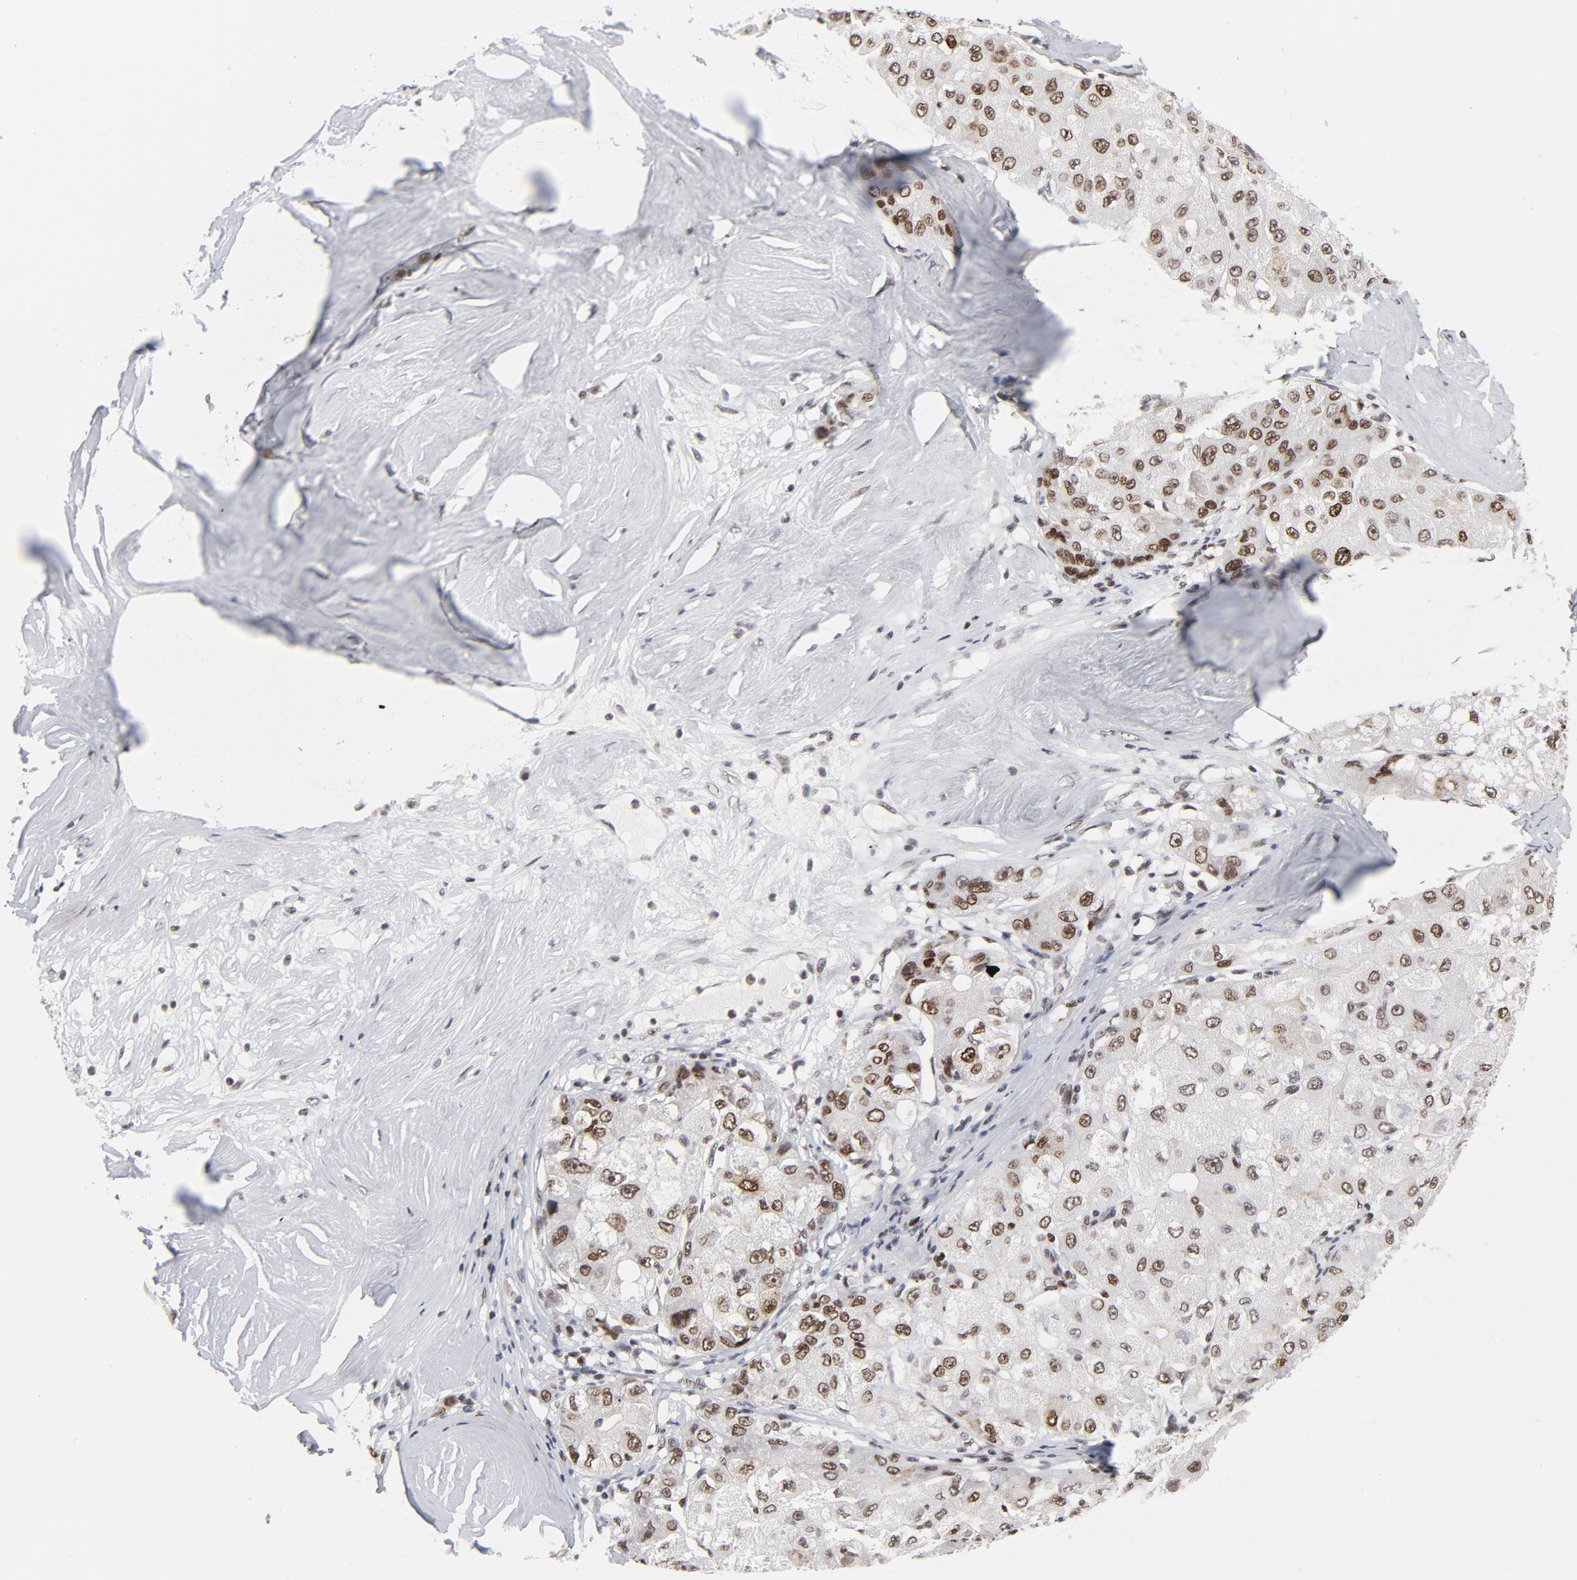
{"staining": {"intensity": "moderate", "quantity": "25%-75%", "location": "nuclear"}, "tissue": "liver cancer", "cell_type": "Tumor cells", "image_type": "cancer", "snomed": [{"axis": "morphology", "description": "Carcinoma, Hepatocellular, NOS"}, {"axis": "topography", "description": "Liver"}], "caption": "This image reveals IHC staining of liver cancer, with medium moderate nuclear expression in about 25%-75% of tumor cells.", "gene": "RFC4", "patient": {"sex": "male", "age": 80}}